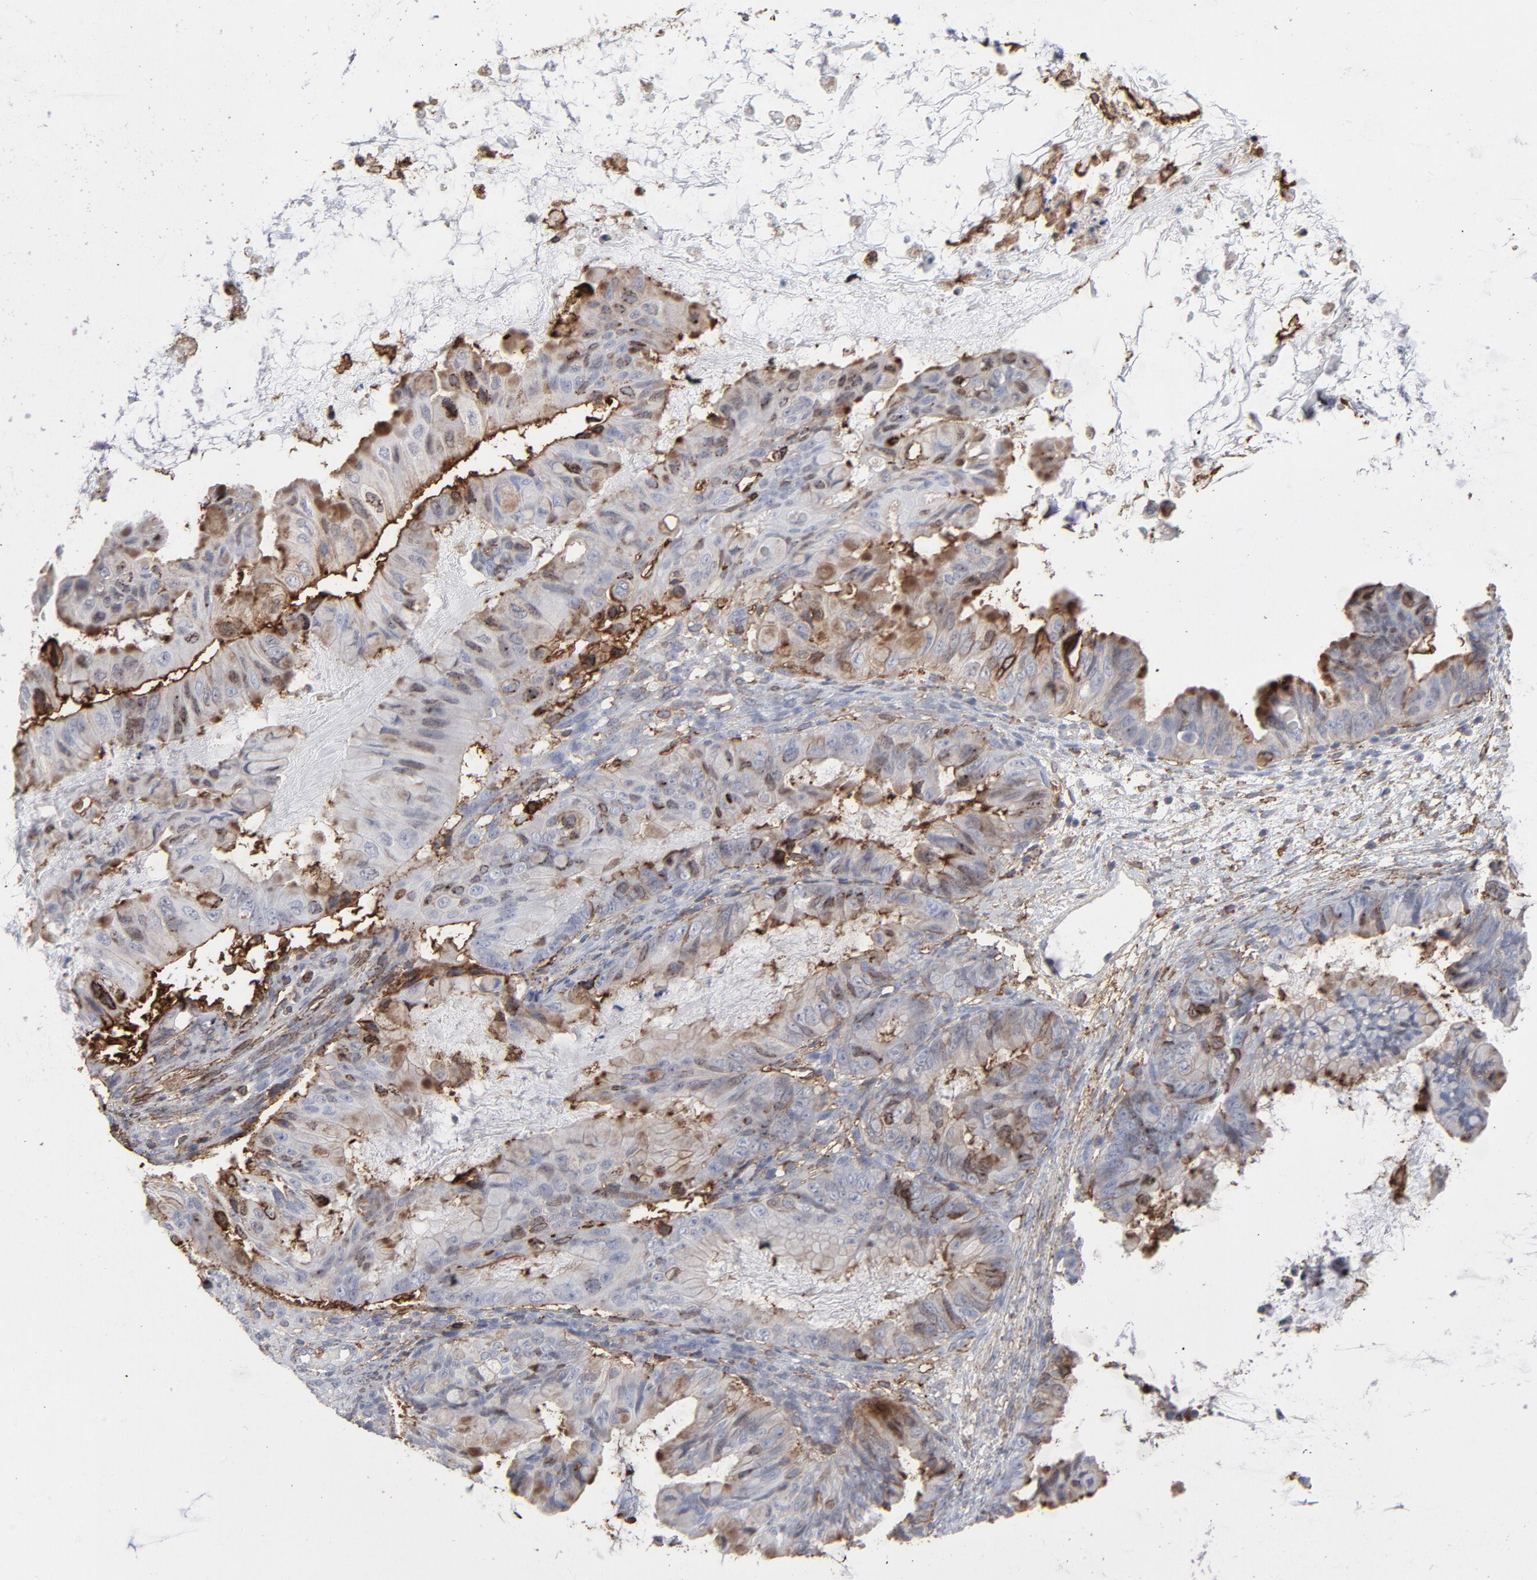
{"staining": {"intensity": "moderate", "quantity": "25%-75%", "location": "cytoplasmic/membranous"}, "tissue": "ovarian cancer", "cell_type": "Tumor cells", "image_type": "cancer", "snomed": [{"axis": "morphology", "description": "Cystadenocarcinoma, mucinous, NOS"}, {"axis": "topography", "description": "Ovary"}], "caption": "An image of human ovarian cancer (mucinous cystadenocarcinoma) stained for a protein shows moderate cytoplasmic/membranous brown staining in tumor cells.", "gene": "ANXA5", "patient": {"sex": "female", "age": 36}}